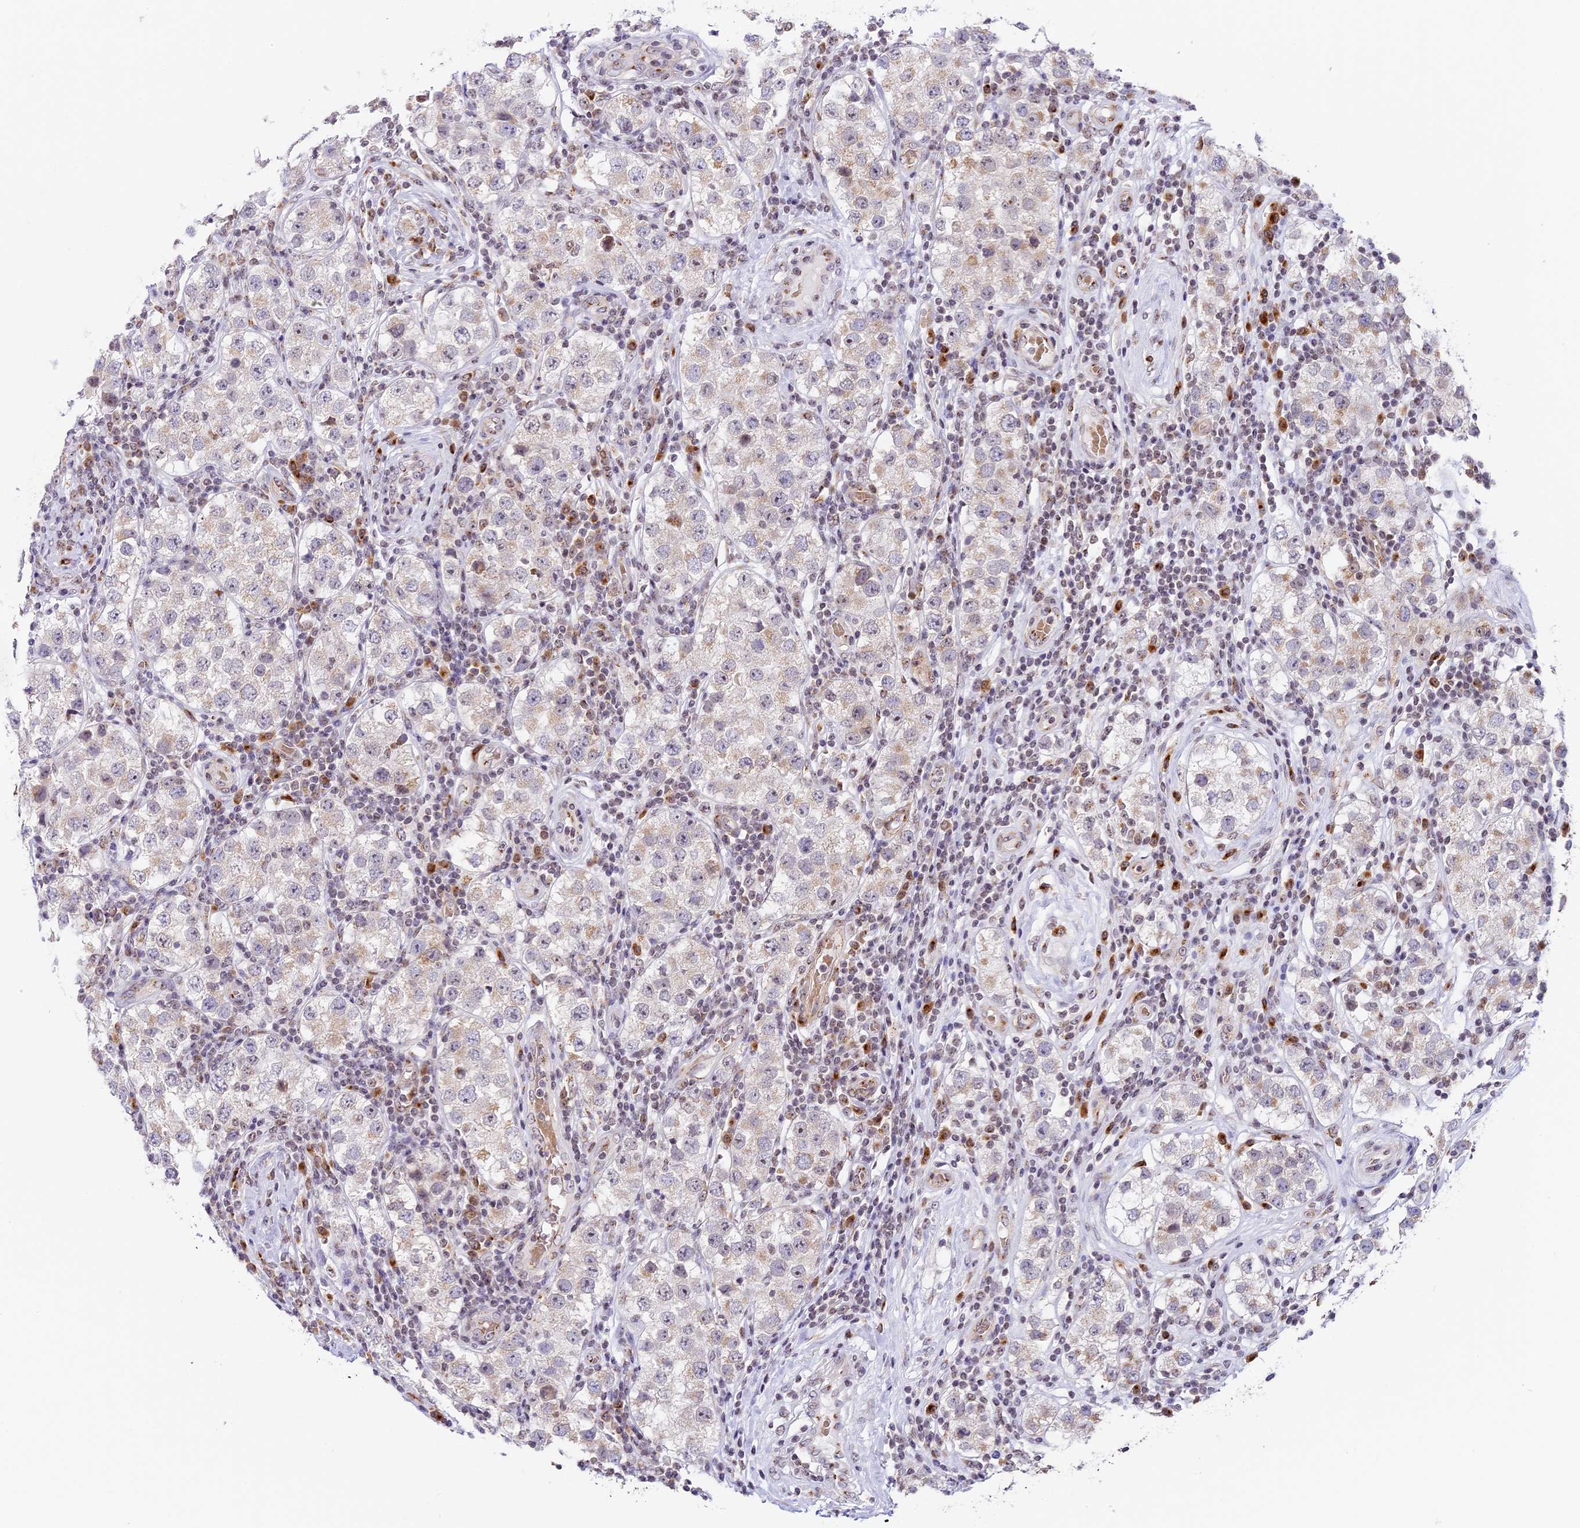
{"staining": {"intensity": "weak", "quantity": "<25%", "location": "cytoplasmic/membranous"}, "tissue": "testis cancer", "cell_type": "Tumor cells", "image_type": "cancer", "snomed": [{"axis": "morphology", "description": "Seminoma, NOS"}, {"axis": "topography", "description": "Testis"}], "caption": "Tumor cells show no significant protein expression in testis cancer (seminoma).", "gene": "HEATR5B", "patient": {"sex": "male", "age": 34}}